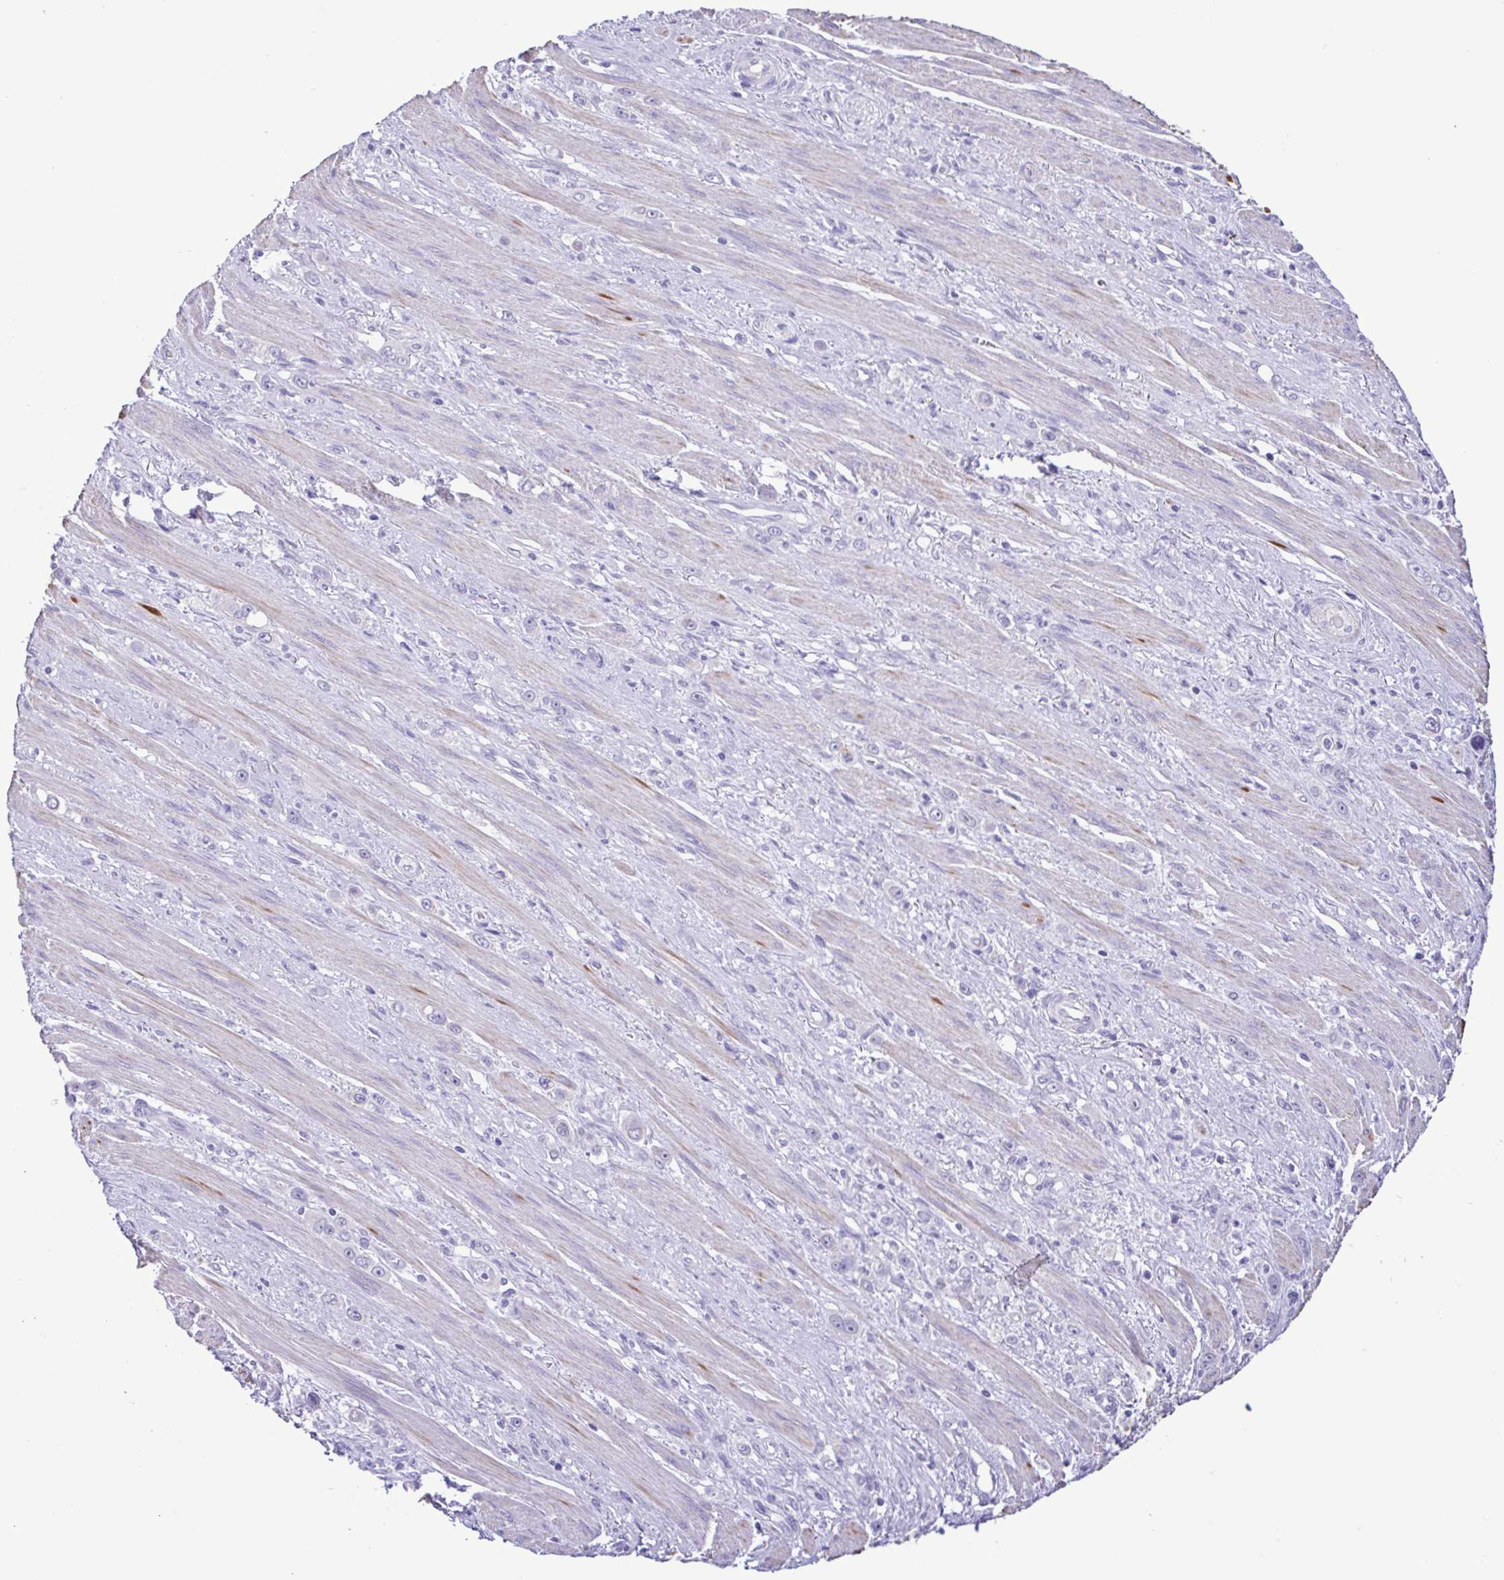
{"staining": {"intensity": "negative", "quantity": "none", "location": "none"}, "tissue": "stomach cancer", "cell_type": "Tumor cells", "image_type": "cancer", "snomed": [{"axis": "morphology", "description": "Adenocarcinoma, NOS"}, {"axis": "topography", "description": "Stomach, upper"}], "caption": "The micrograph demonstrates no staining of tumor cells in stomach cancer (adenocarcinoma).", "gene": "CBY2", "patient": {"sex": "male", "age": 75}}